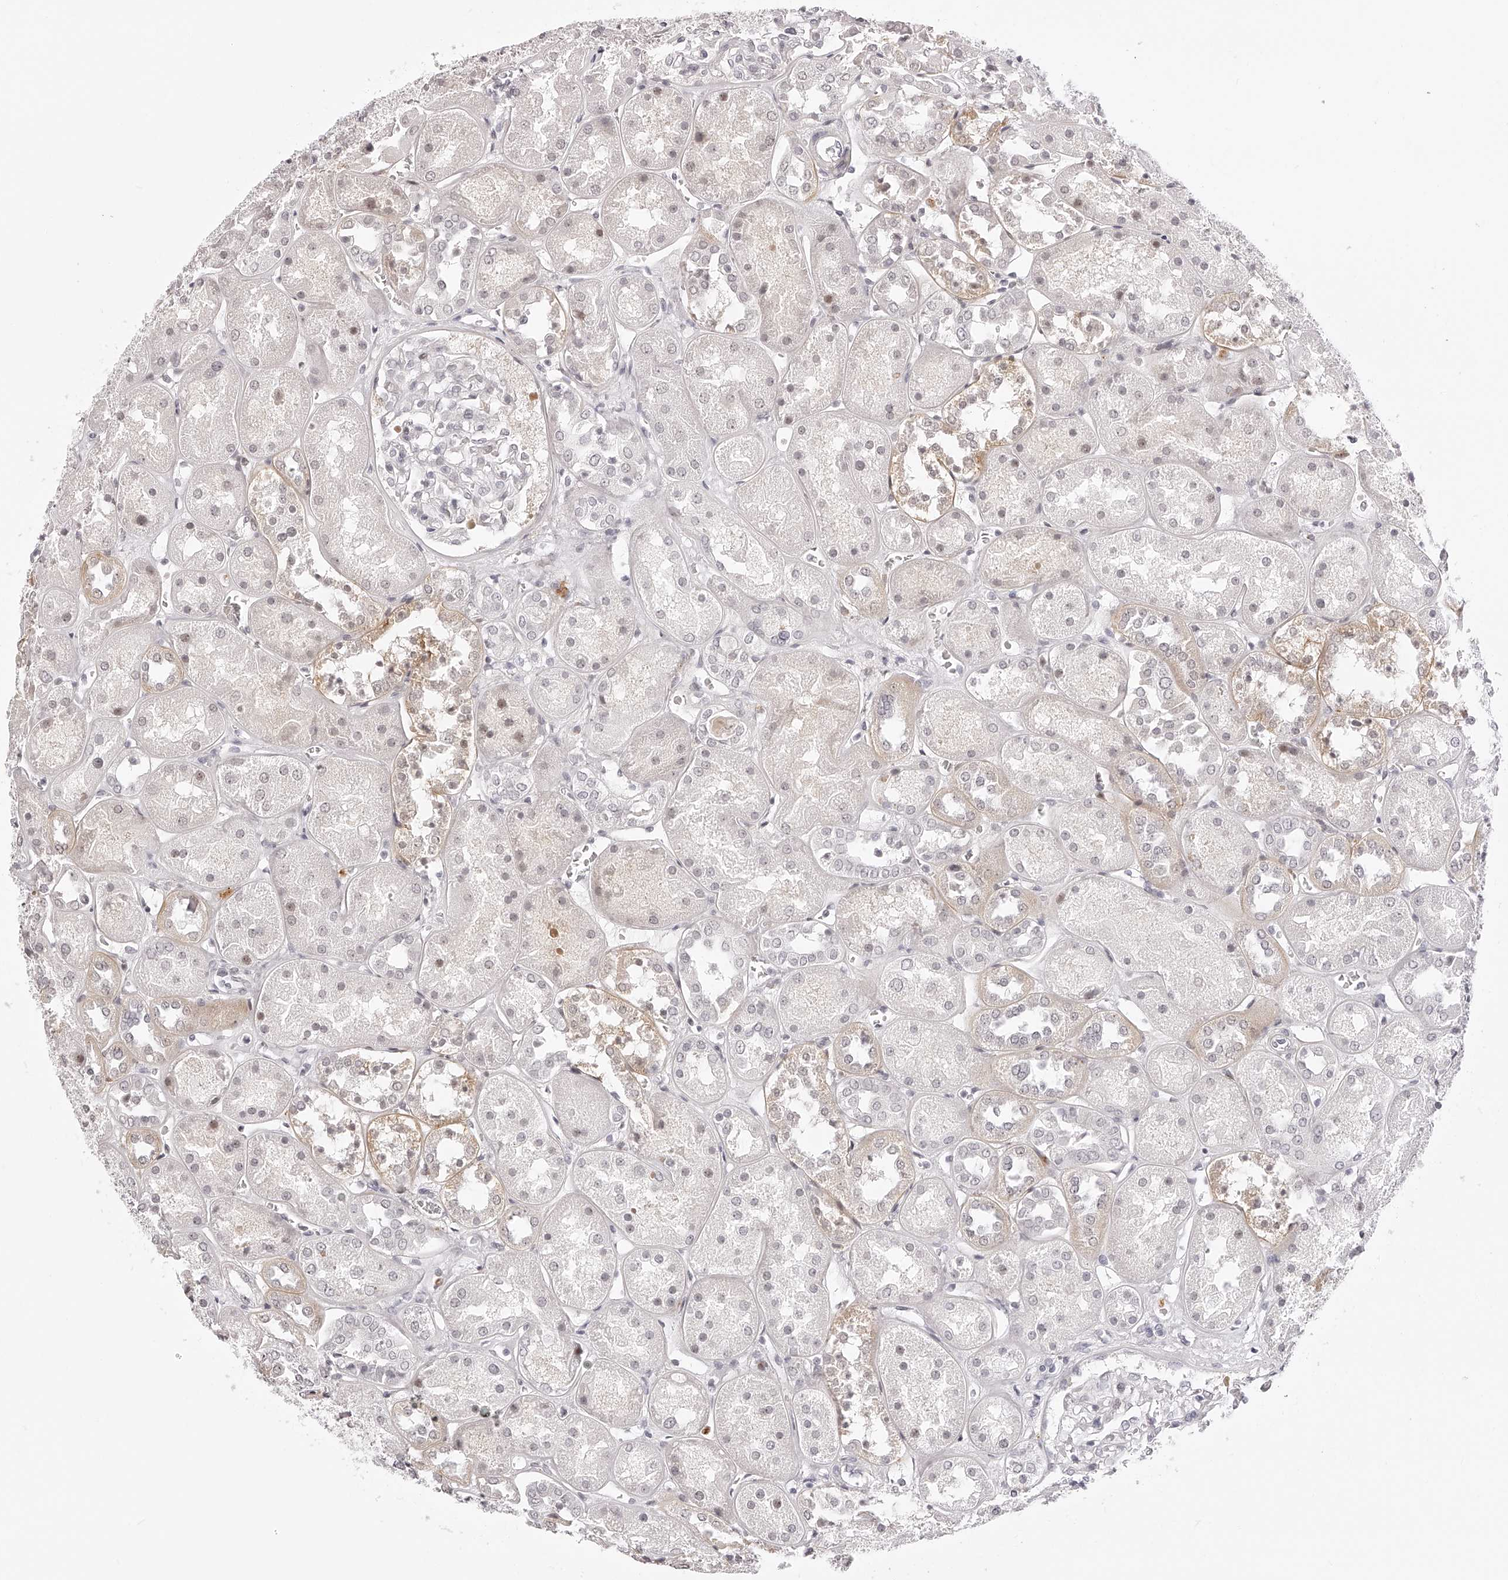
{"staining": {"intensity": "negative", "quantity": "none", "location": "none"}, "tissue": "kidney", "cell_type": "Cells in glomeruli", "image_type": "normal", "snomed": [{"axis": "morphology", "description": "Normal tissue, NOS"}, {"axis": "topography", "description": "Kidney"}], "caption": "A high-resolution micrograph shows IHC staining of unremarkable kidney, which exhibits no significant expression in cells in glomeruli. (Stains: DAB (3,3'-diaminobenzidine) immunohistochemistry (IHC) with hematoxylin counter stain, Microscopy: brightfield microscopy at high magnification).", "gene": "PLEKHG1", "patient": {"sex": "male", "age": 70}}